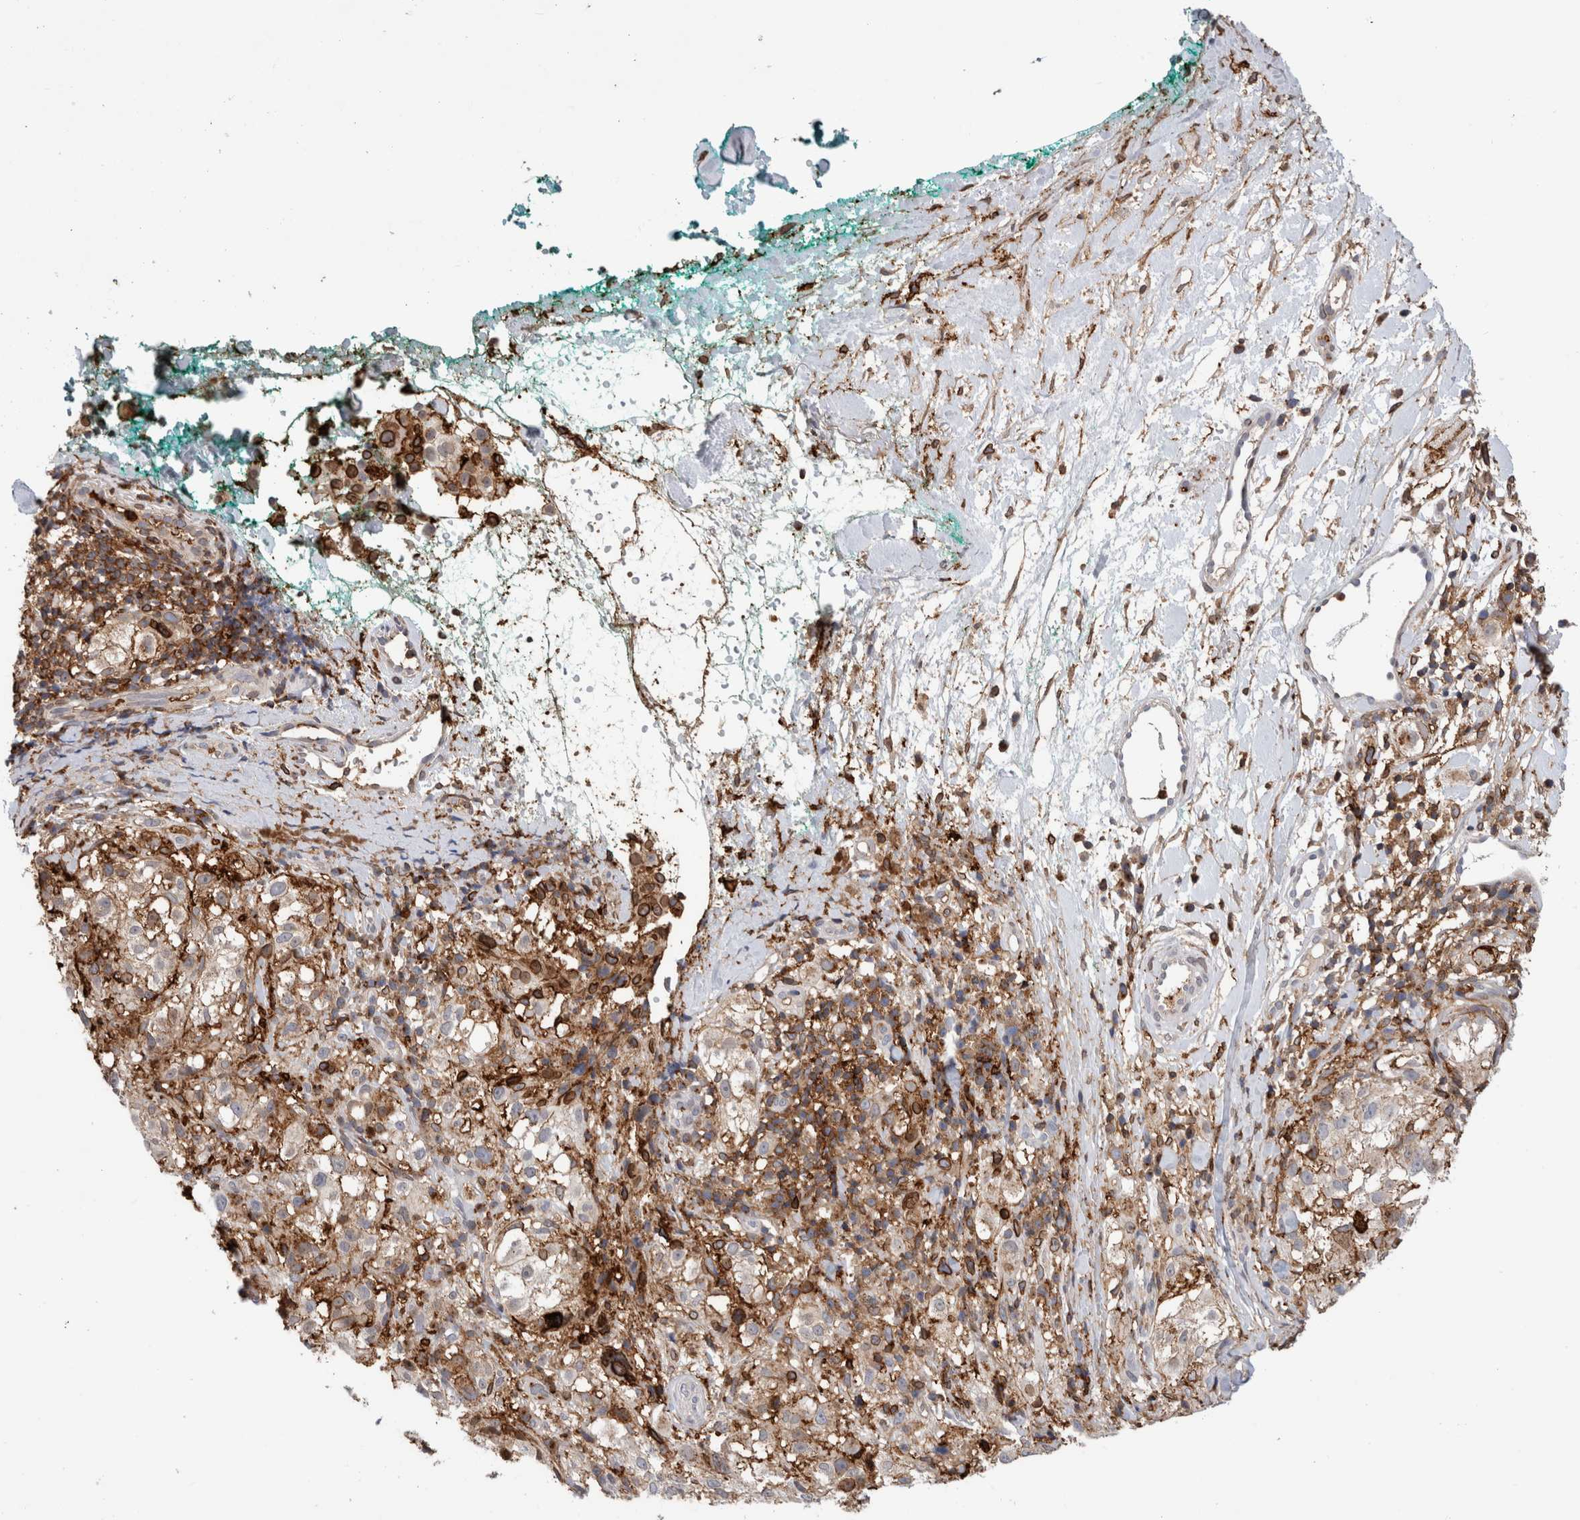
{"staining": {"intensity": "negative", "quantity": "none", "location": "none"}, "tissue": "melanoma", "cell_type": "Tumor cells", "image_type": "cancer", "snomed": [{"axis": "morphology", "description": "Necrosis, NOS"}, {"axis": "morphology", "description": "Malignant melanoma, NOS"}, {"axis": "topography", "description": "Skin"}], "caption": "There is no significant expression in tumor cells of malignant melanoma.", "gene": "CCDC88B", "patient": {"sex": "female", "age": 87}}